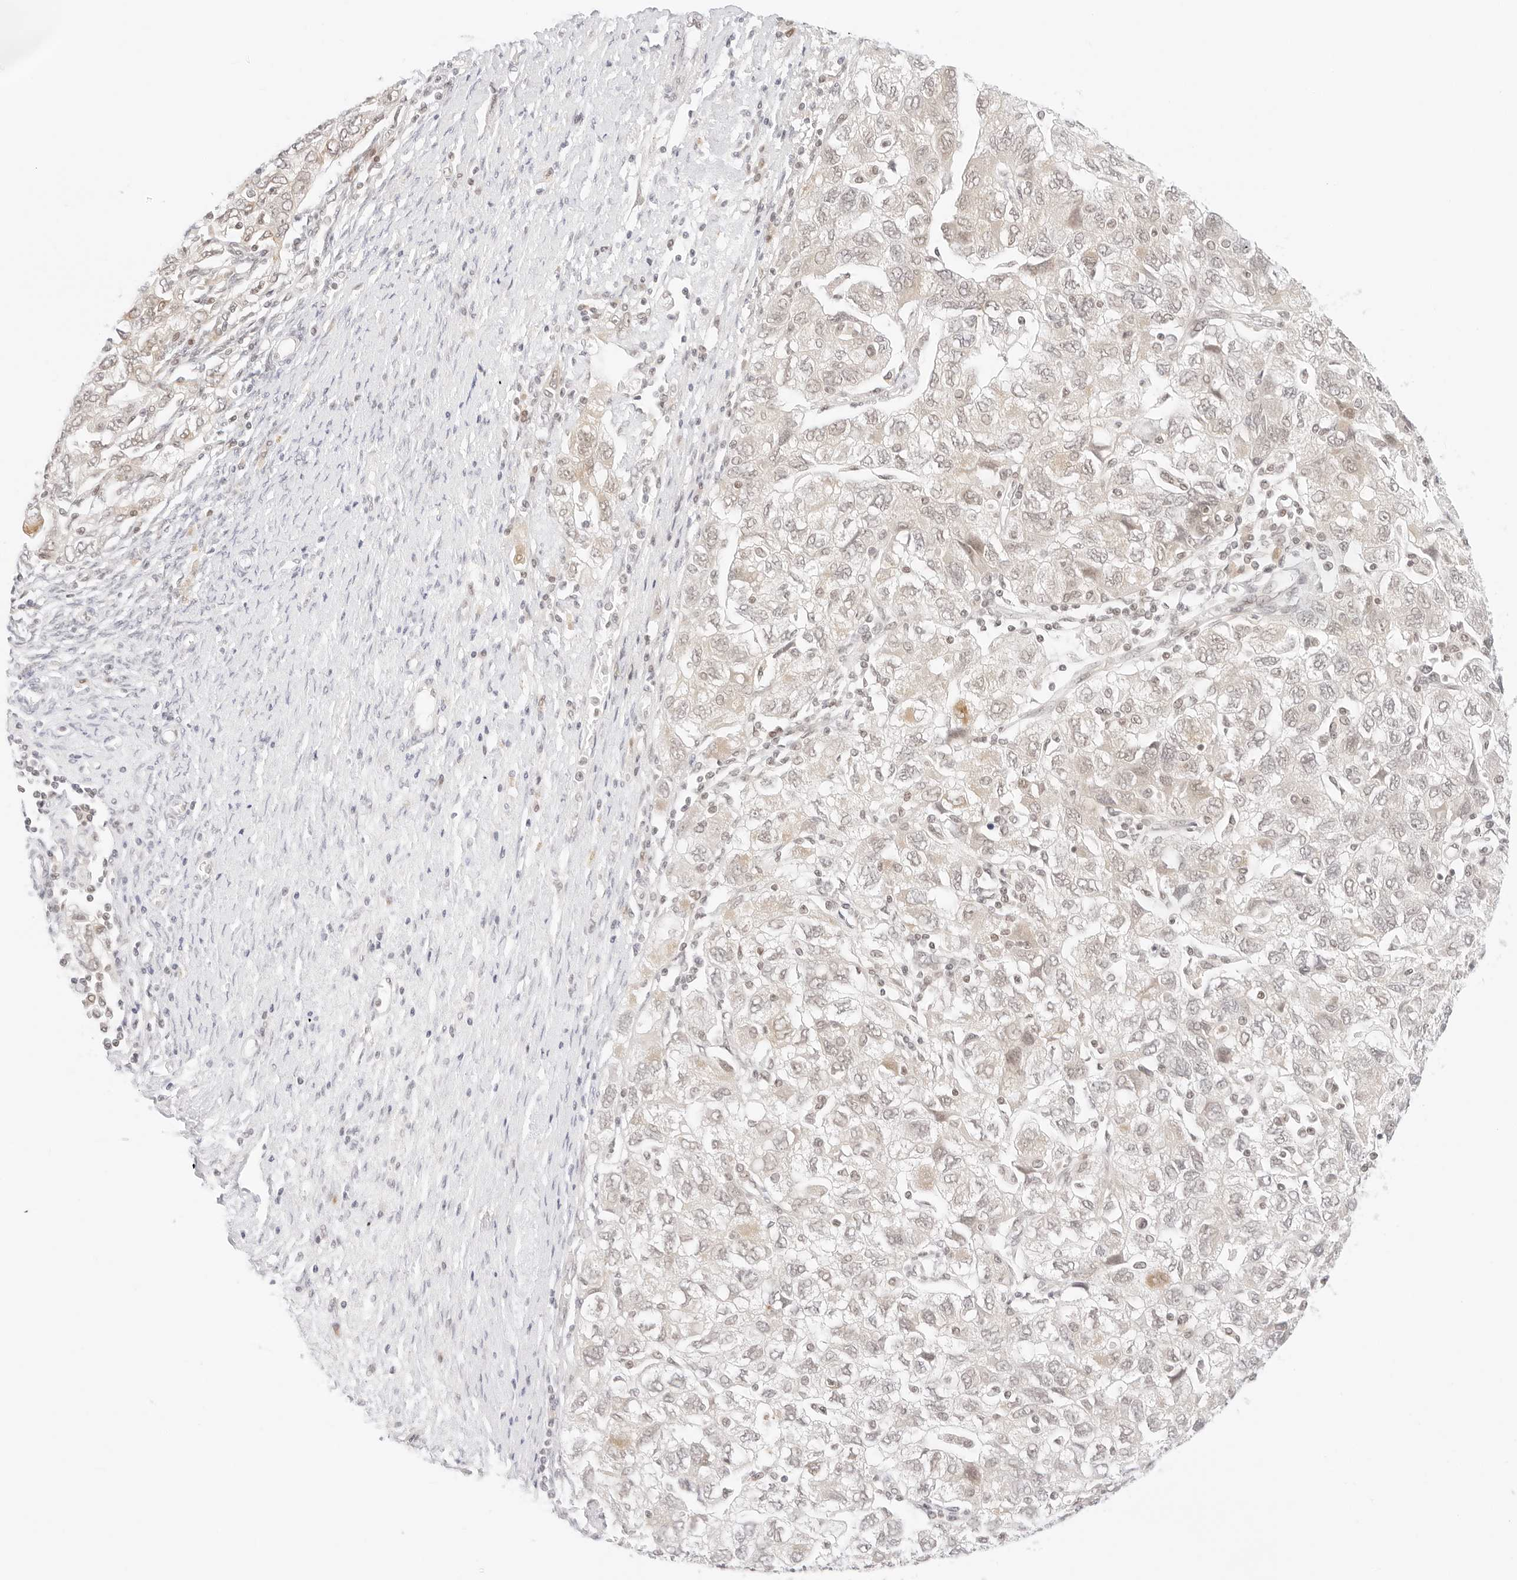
{"staining": {"intensity": "weak", "quantity": "<25%", "location": "nuclear"}, "tissue": "ovarian cancer", "cell_type": "Tumor cells", "image_type": "cancer", "snomed": [{"axis": "morphology", "description": "Carcinoma, NOS"}, {"axis": "morphology", "description": "Cystadenocarcinoma, serous, NOS"}, {"axis": "topography", "description": "Ovary"}], "caption": "This histopathology image is of ovarian carcinoma stained with IHC to label a protein in brown with the nuclei are counter-stained blue. There is no positivity in tumor cells.", "gene": "POLR3C", "patient": {"sex": "female", "age": 69}}